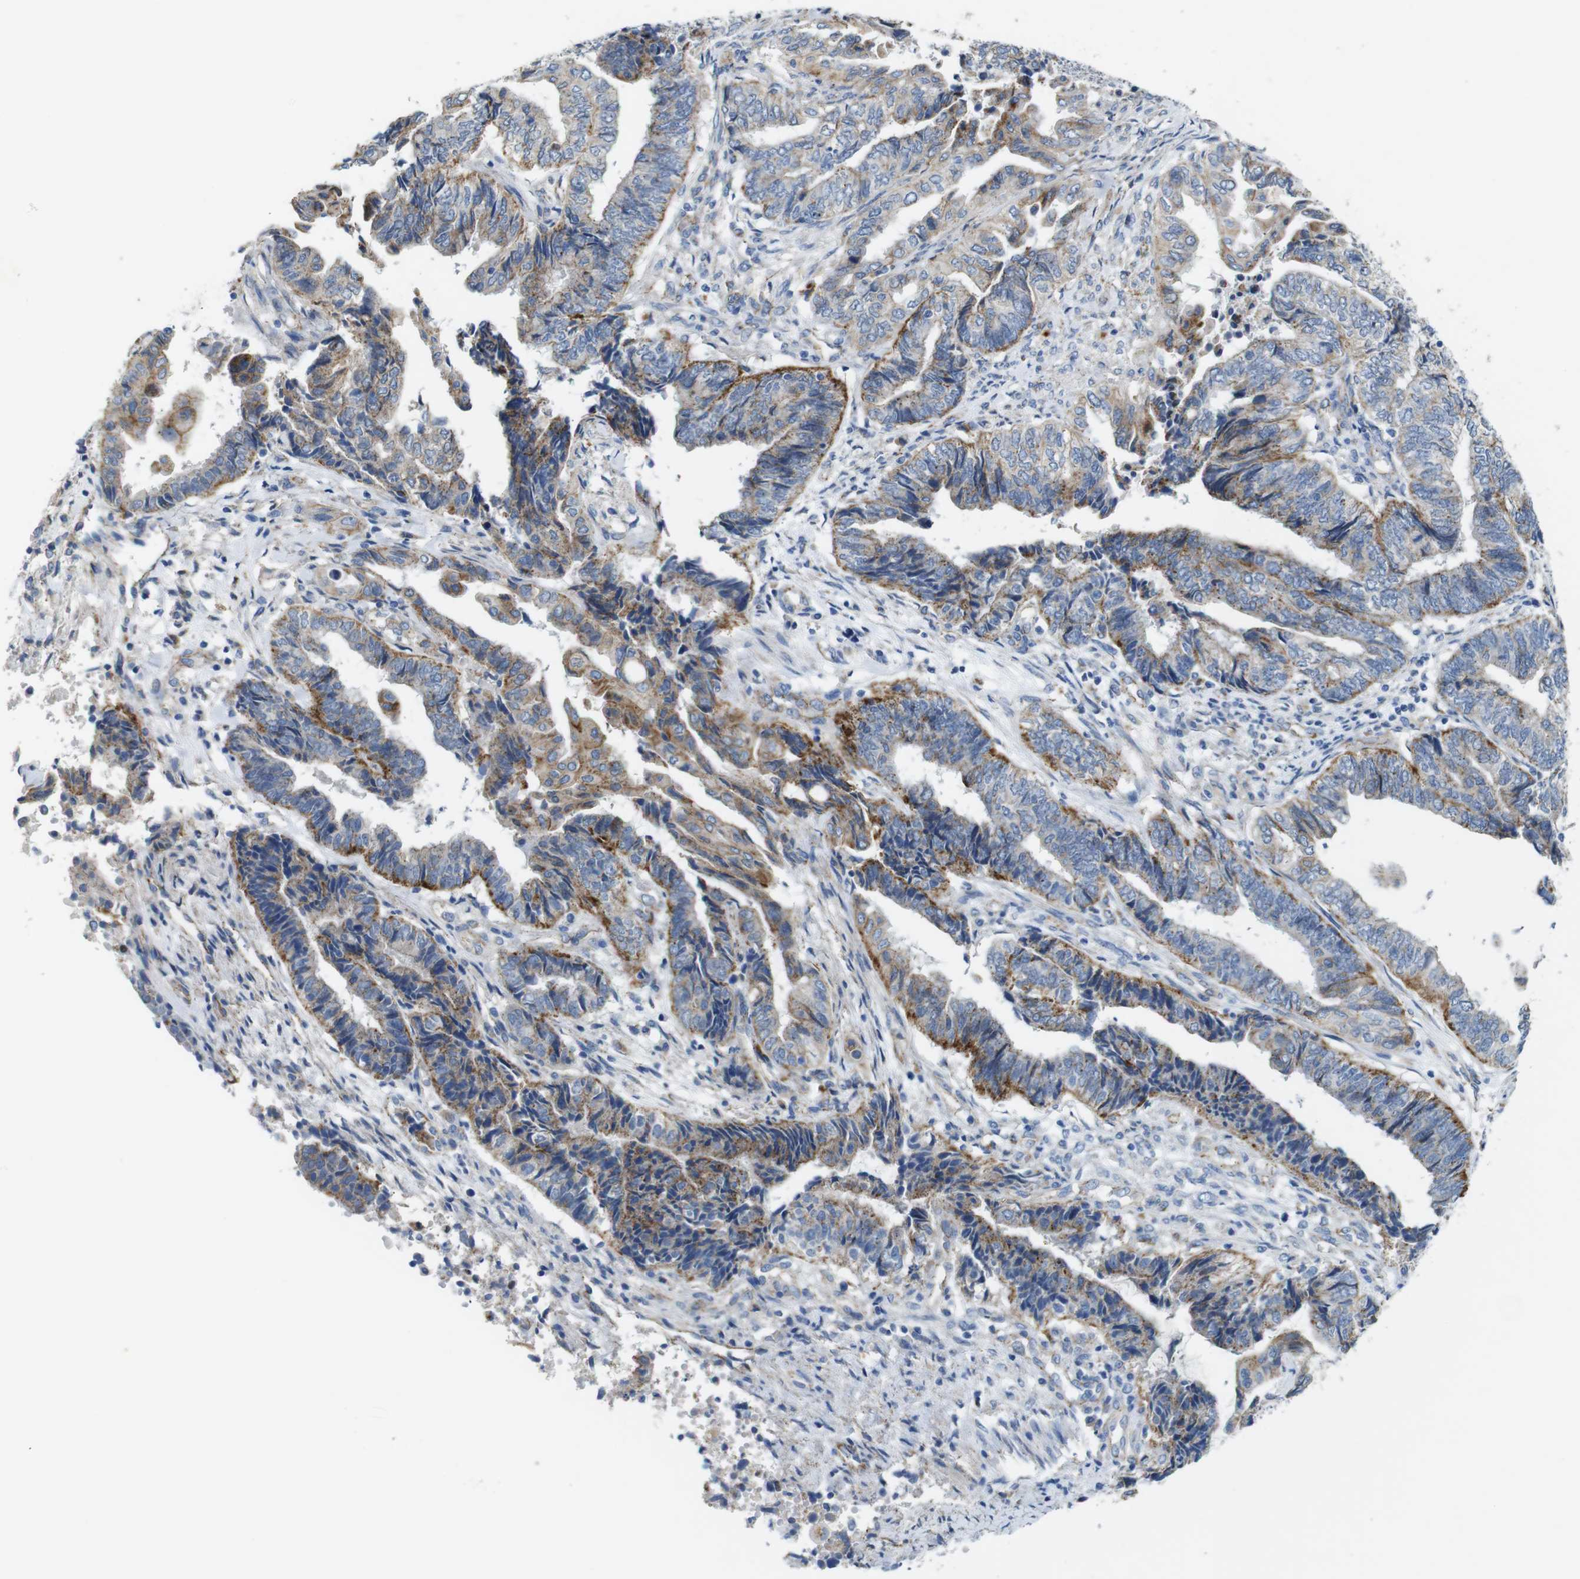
{"staining": {"intensity": "moderate", "quantity": "25%-75%", "location": "cytoplasmic/membranous"}, "tissue": "endometrial cancer", "cell_type": "Tumor cells", "image_type": "cancer", "snomed": [{"axis": "morphology", "description": "Adenocarcinoma, NOS"}, {"axis": "topography", "description": "Uterus"}, {"axis": "topography", "description": "Endometrium"}], "caption": "Immunohistochemistry (IHC) micrograph of neoplastic tissue: endometrial cancer stained using IHC demonstrates medium levels of moderate protein expression localized specifically in the cytoplasmic/membranous of tumor cells, appearing as a cytoplasmic/membranous brown color.", "gene": "NHLRC3", "patient": {"sex": "female", "age": 70}}